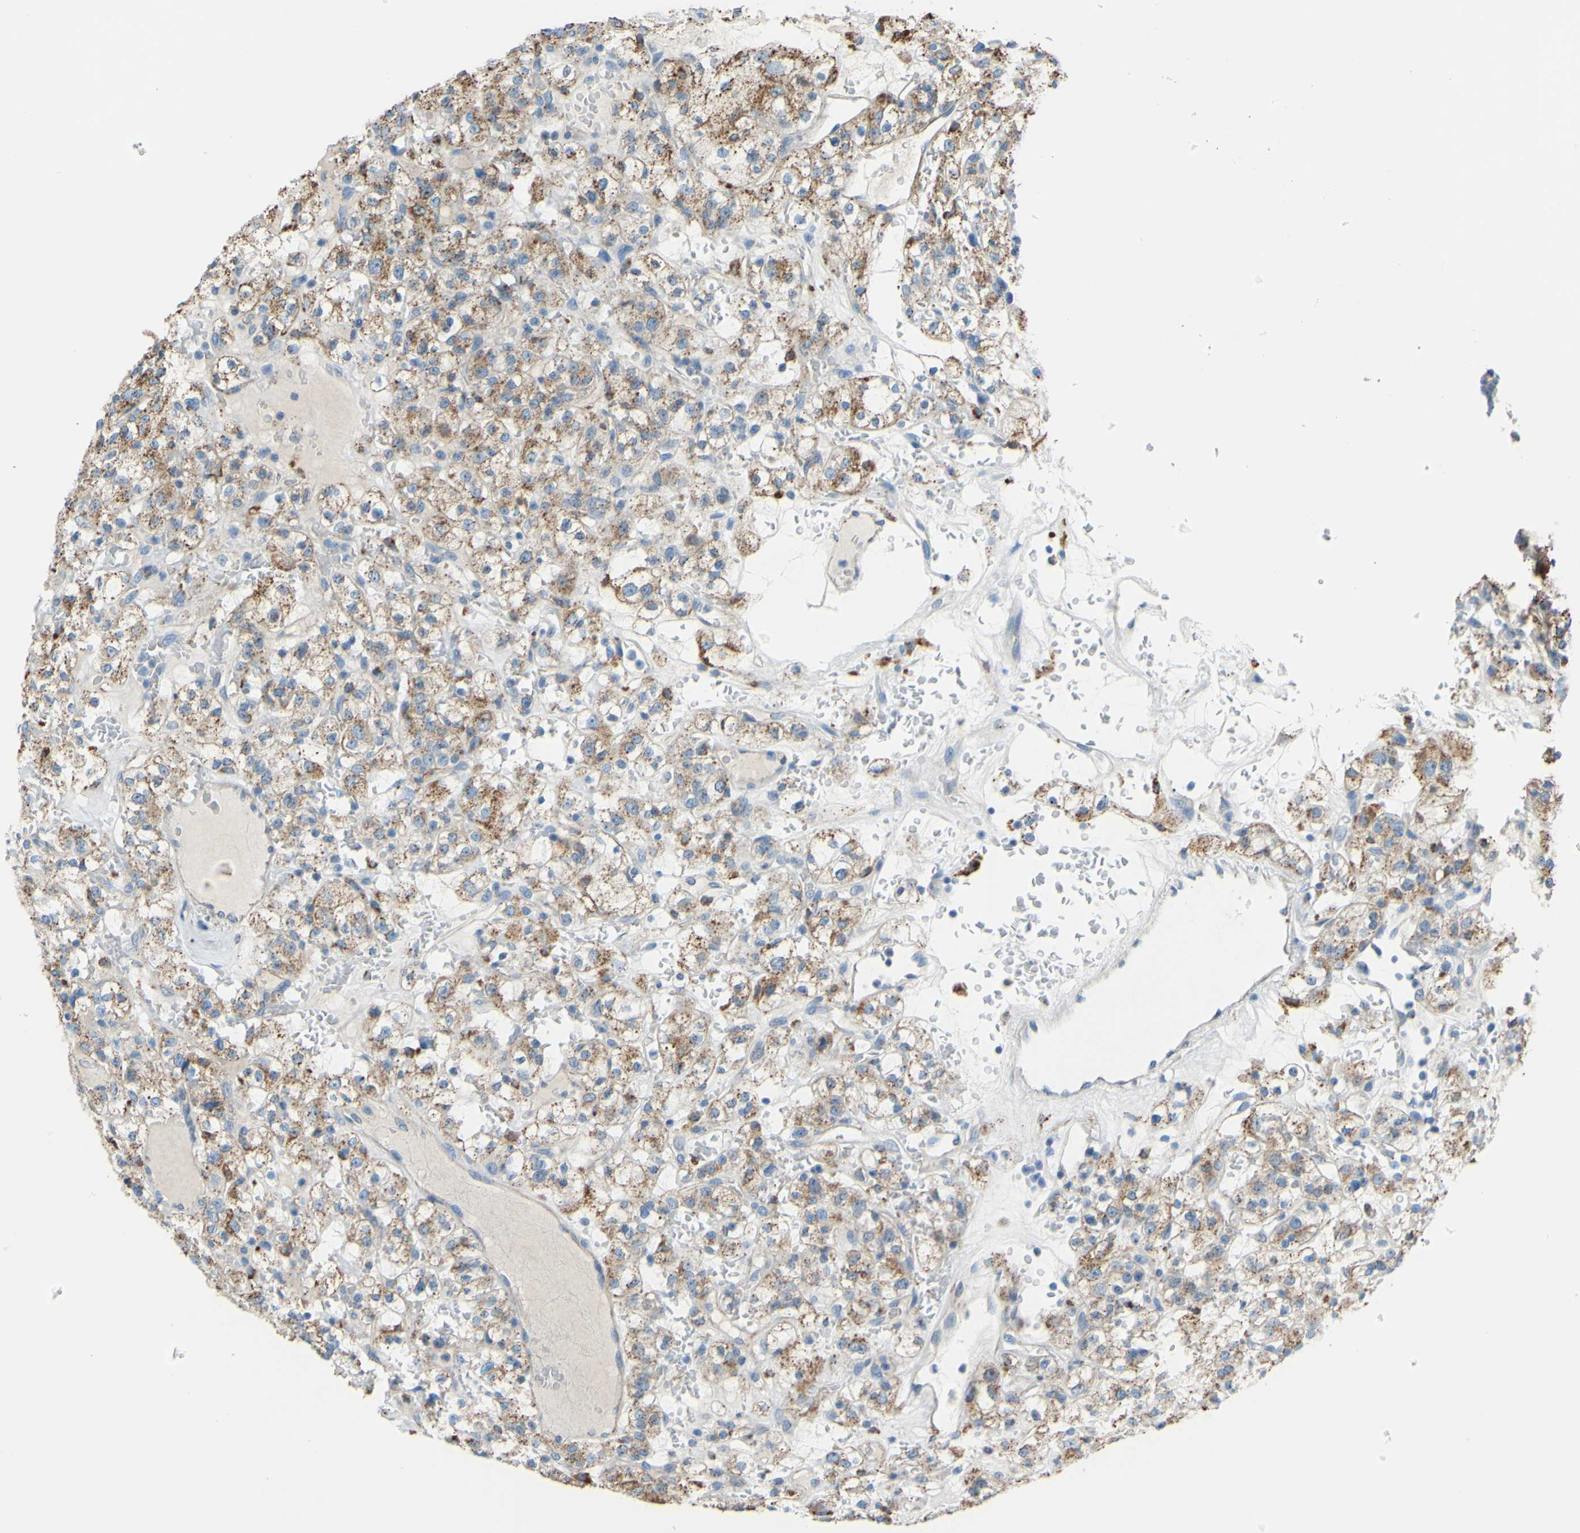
{"staining": {"intensity": "moderate", "quantity": ">75%", "location": "cytoplasmic/membranous"}, "tissue": "renal cancer", "cell_type": "Tumor cells", "image_type": "cancer", "snomed": [{"axis": "morphology", "description": "Normal tissue, NOS"}, {"axis": "morphology", "description": "Adenocarcinoma, NOS"}, {"axis": "topography", "description": "Kidney"}], "caption": "Immunohistochemistry (IHC) histopathology image of human adenocarcinoma (renal) stained for a protein (brown), which displays medium levels of moderate cytoplasmic/membranous staining in approximately >75% of tumor cells.", "gene": "CTSD", "patient": {"sex": "female", "age": 72}}